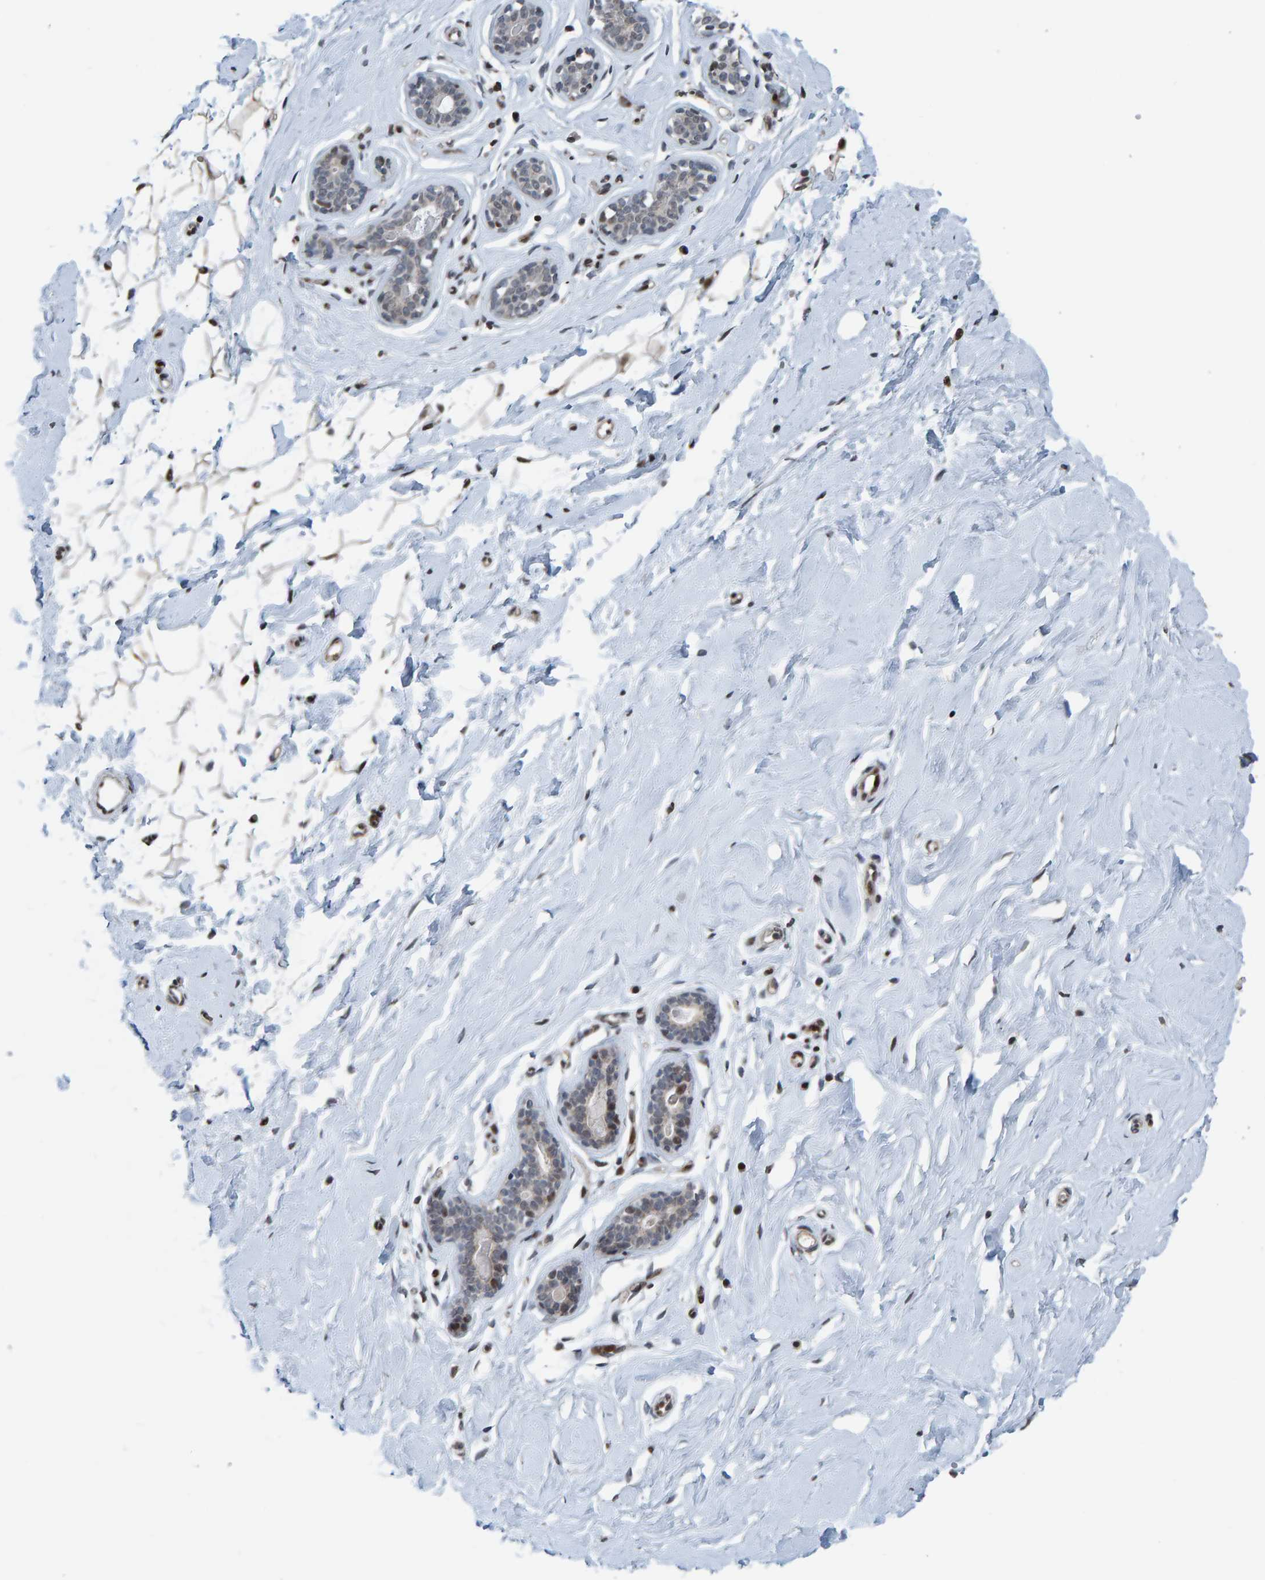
{"staining": {"intensity": "weak", "quantity": "25%-75%", "location": "cytoplasmic/membranous"}, "tissue": "breast", "cell_type": "Adipocytes", "image_type": "normal", "snomed": [{"axis": "morphology", "description": "Normal tissue, NOS"}, {"axis": "topography", "description": "Breast"}], "caption": "This image displays immunohistochemistry staining of benign human breast, with low weak cytoplasmic/membranous positivity in approximately 25%-75% of adipocytes.", "gene": "ZNF366", "patient": {"sex": "female", "age": 23}}